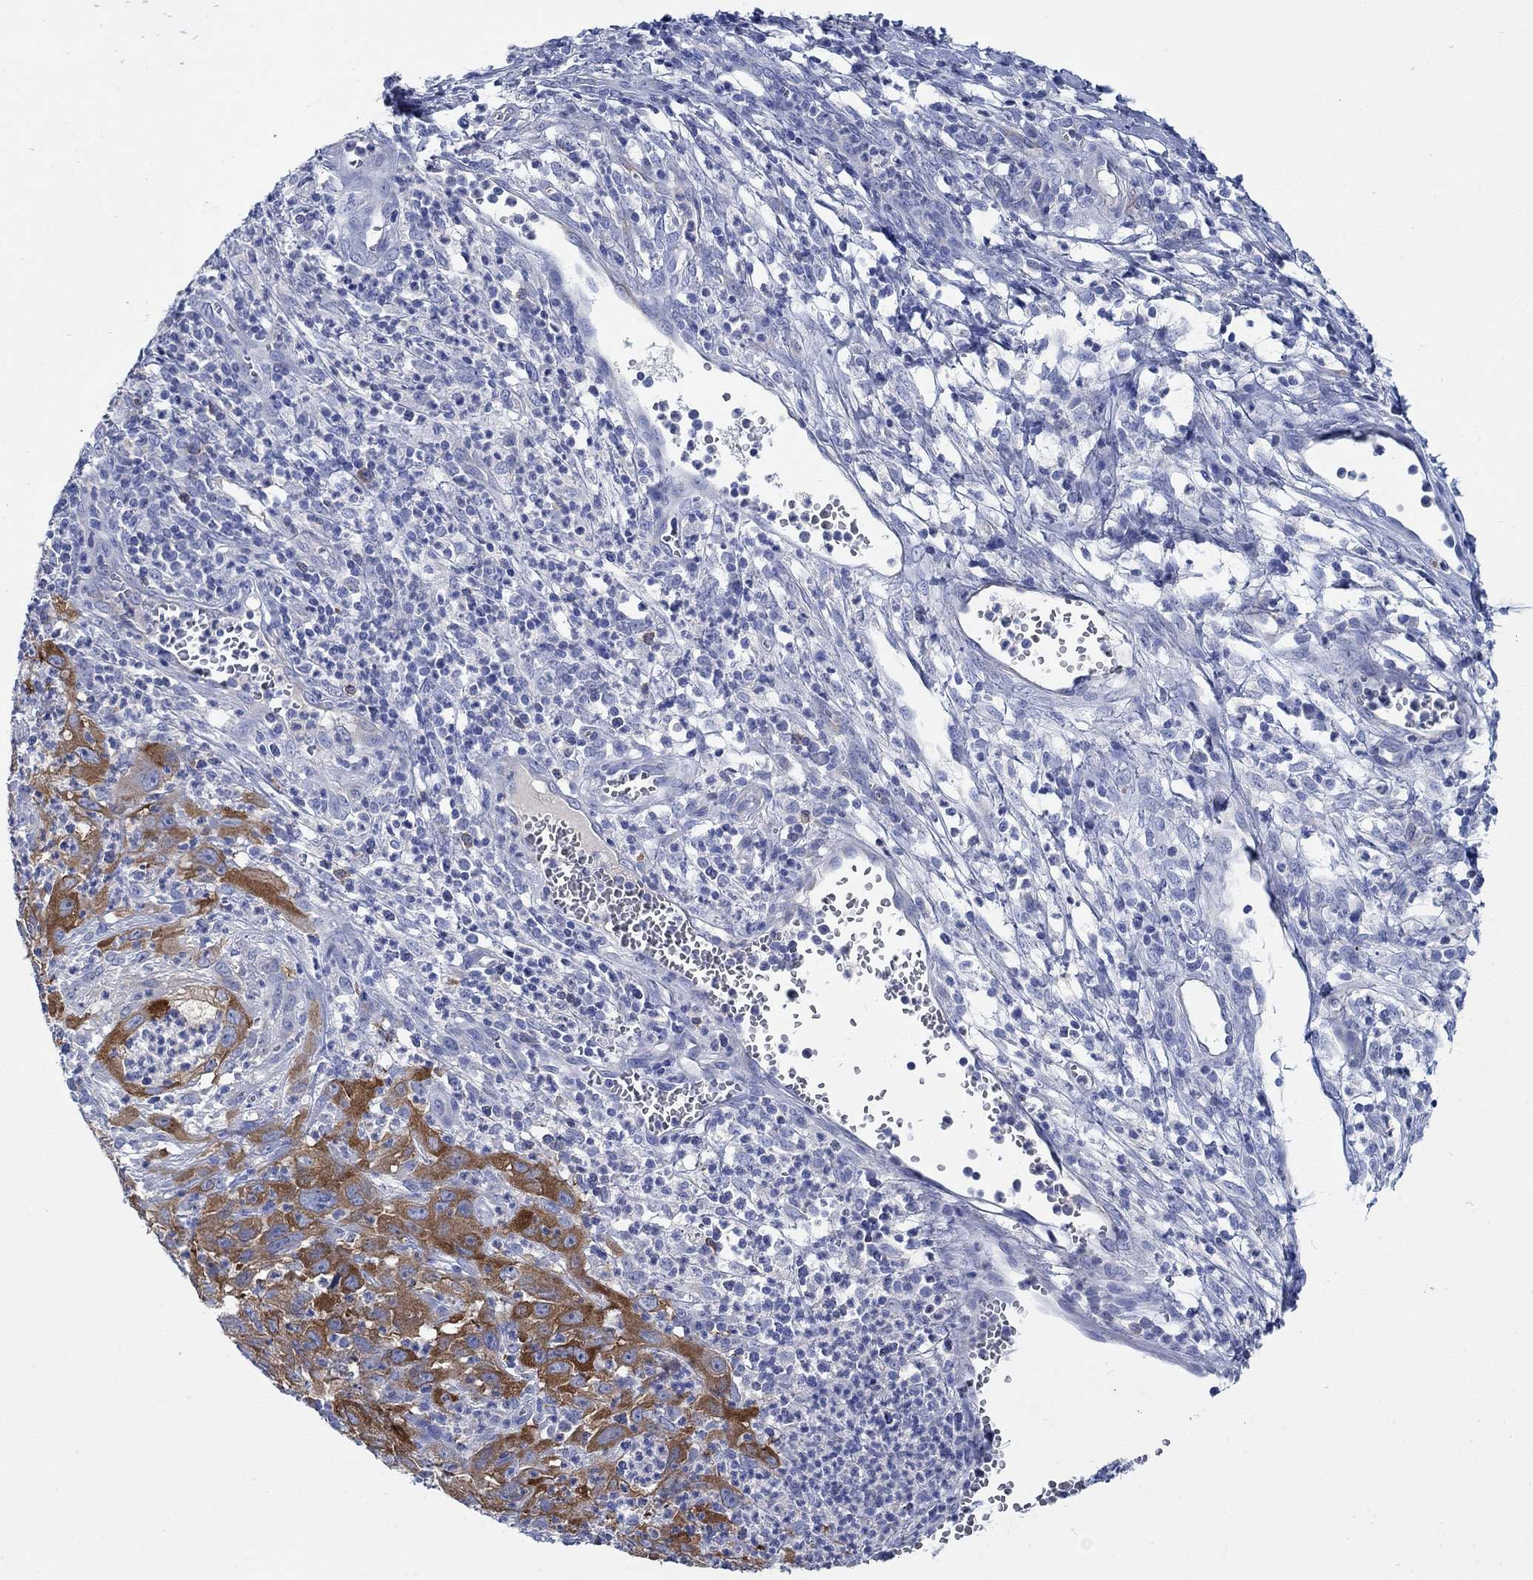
{"staining": {"intensity": "strong", "quantity": "25%-75%", "location": "cytoplasmic/membranous"}, "tissue": "cervical cancer", "cell_type": "Tumor cells", "image_type": "cancer", "snomed": [{"axis": "morphology", "description": "Squamous cell carcinoma, NOS"}, {"axis": "topography", "description": "Cervix"}], "caption": "Cervical cancer (squamous cell carcinoma) stained with IHC reveals strong cytoplasmic/membranous positivity in about 25%-75% of tumor cells. Nuclei are stained in blue.", "gene": "TRIM16", "patient": {"sex": "female", "age": 32}}